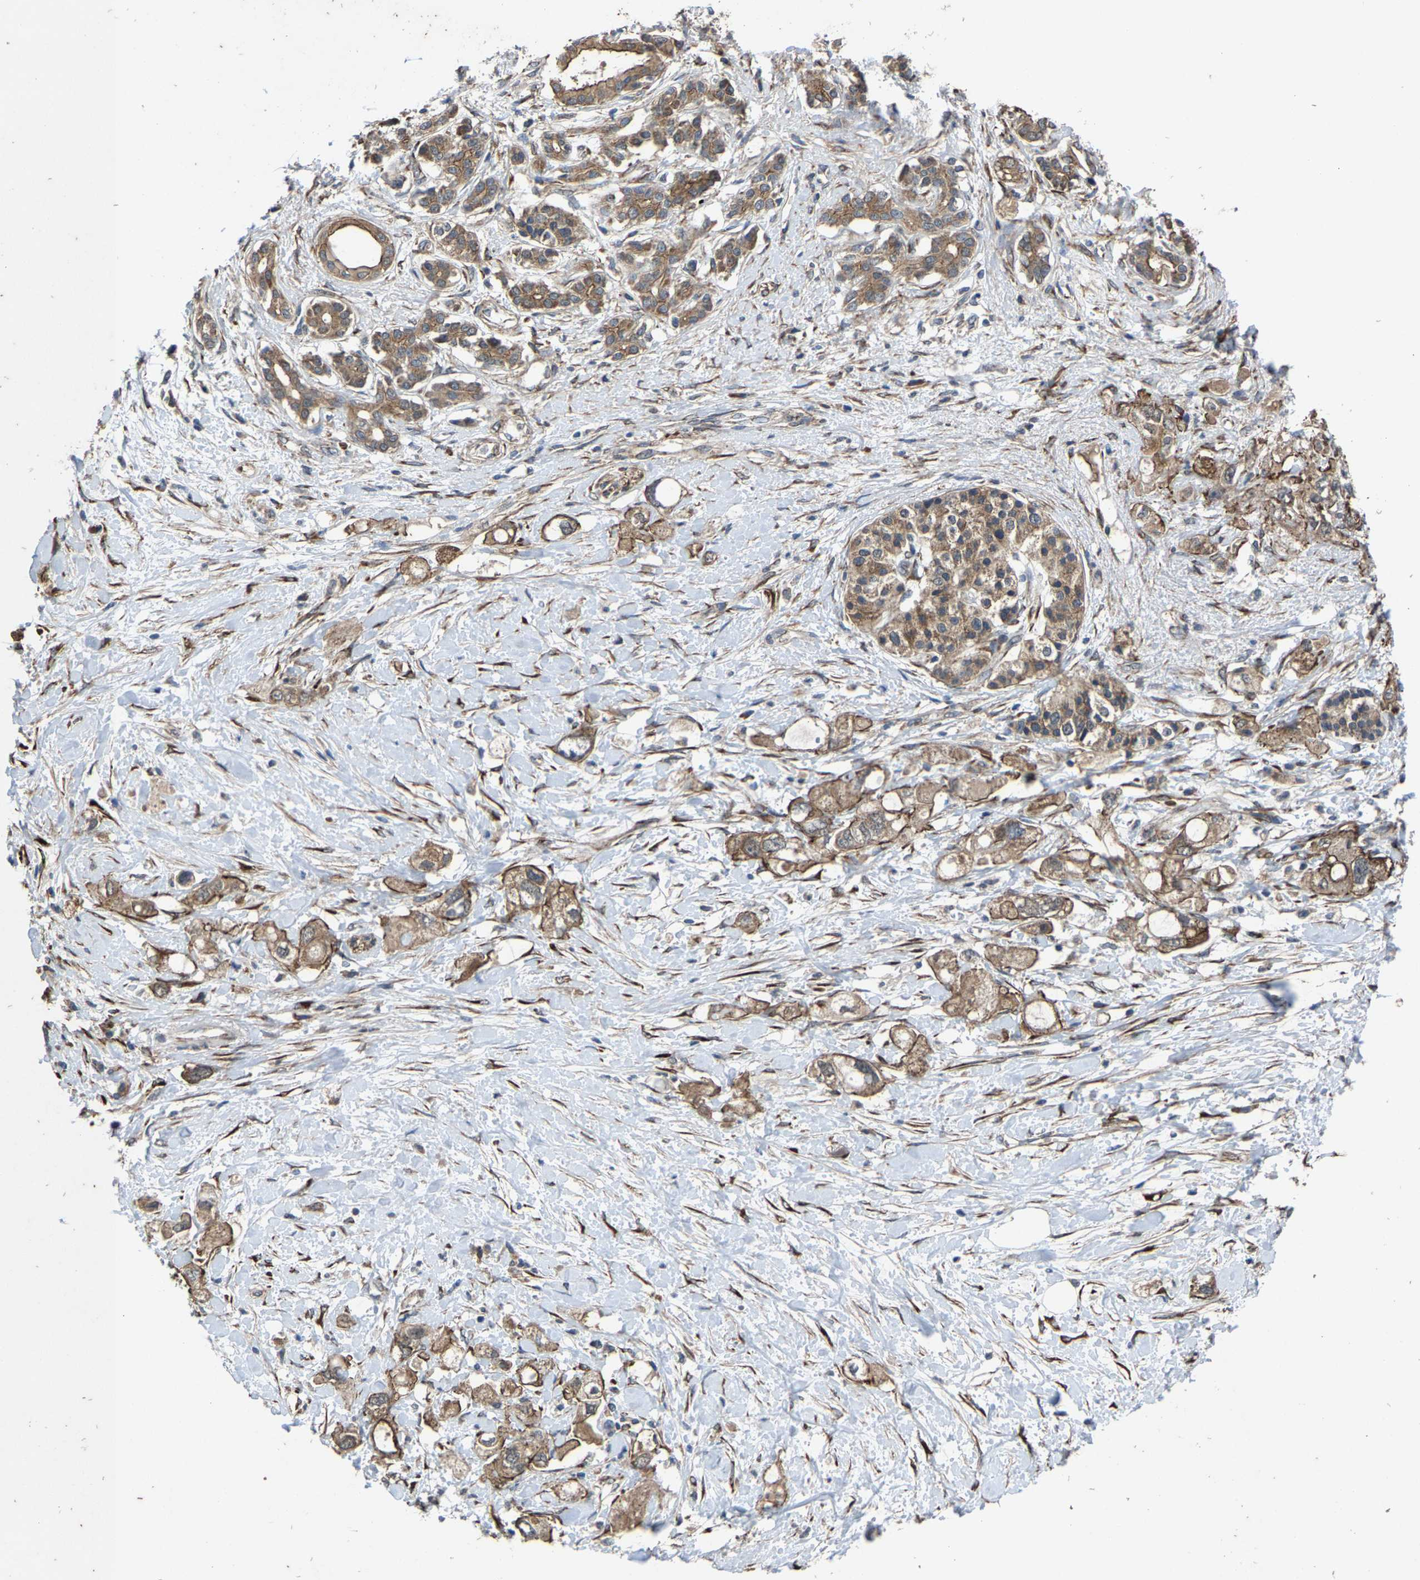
{"staining": {"intensity": "moderate", "quantity": ">75%", "location": "cytoplasmic/membranous"}, "tissue": "pancreatic cancer", "cell_type": "Tumor cells", "image_type": "cancer", "snomed": [{"axis": "morphology", "description": "Adenocarcinoma, NOS"}, {"axis": "topography", "description": "Pancreas"}], "caption": "Human adenocarcinoma (pancreatic) stained for a protein (brown) shows moderate cytoplasmic/membranous positive expression in approximately >75% of tumor cells.", "gene": "PDP1", "patient": {"sex": "female", "age": 56}}